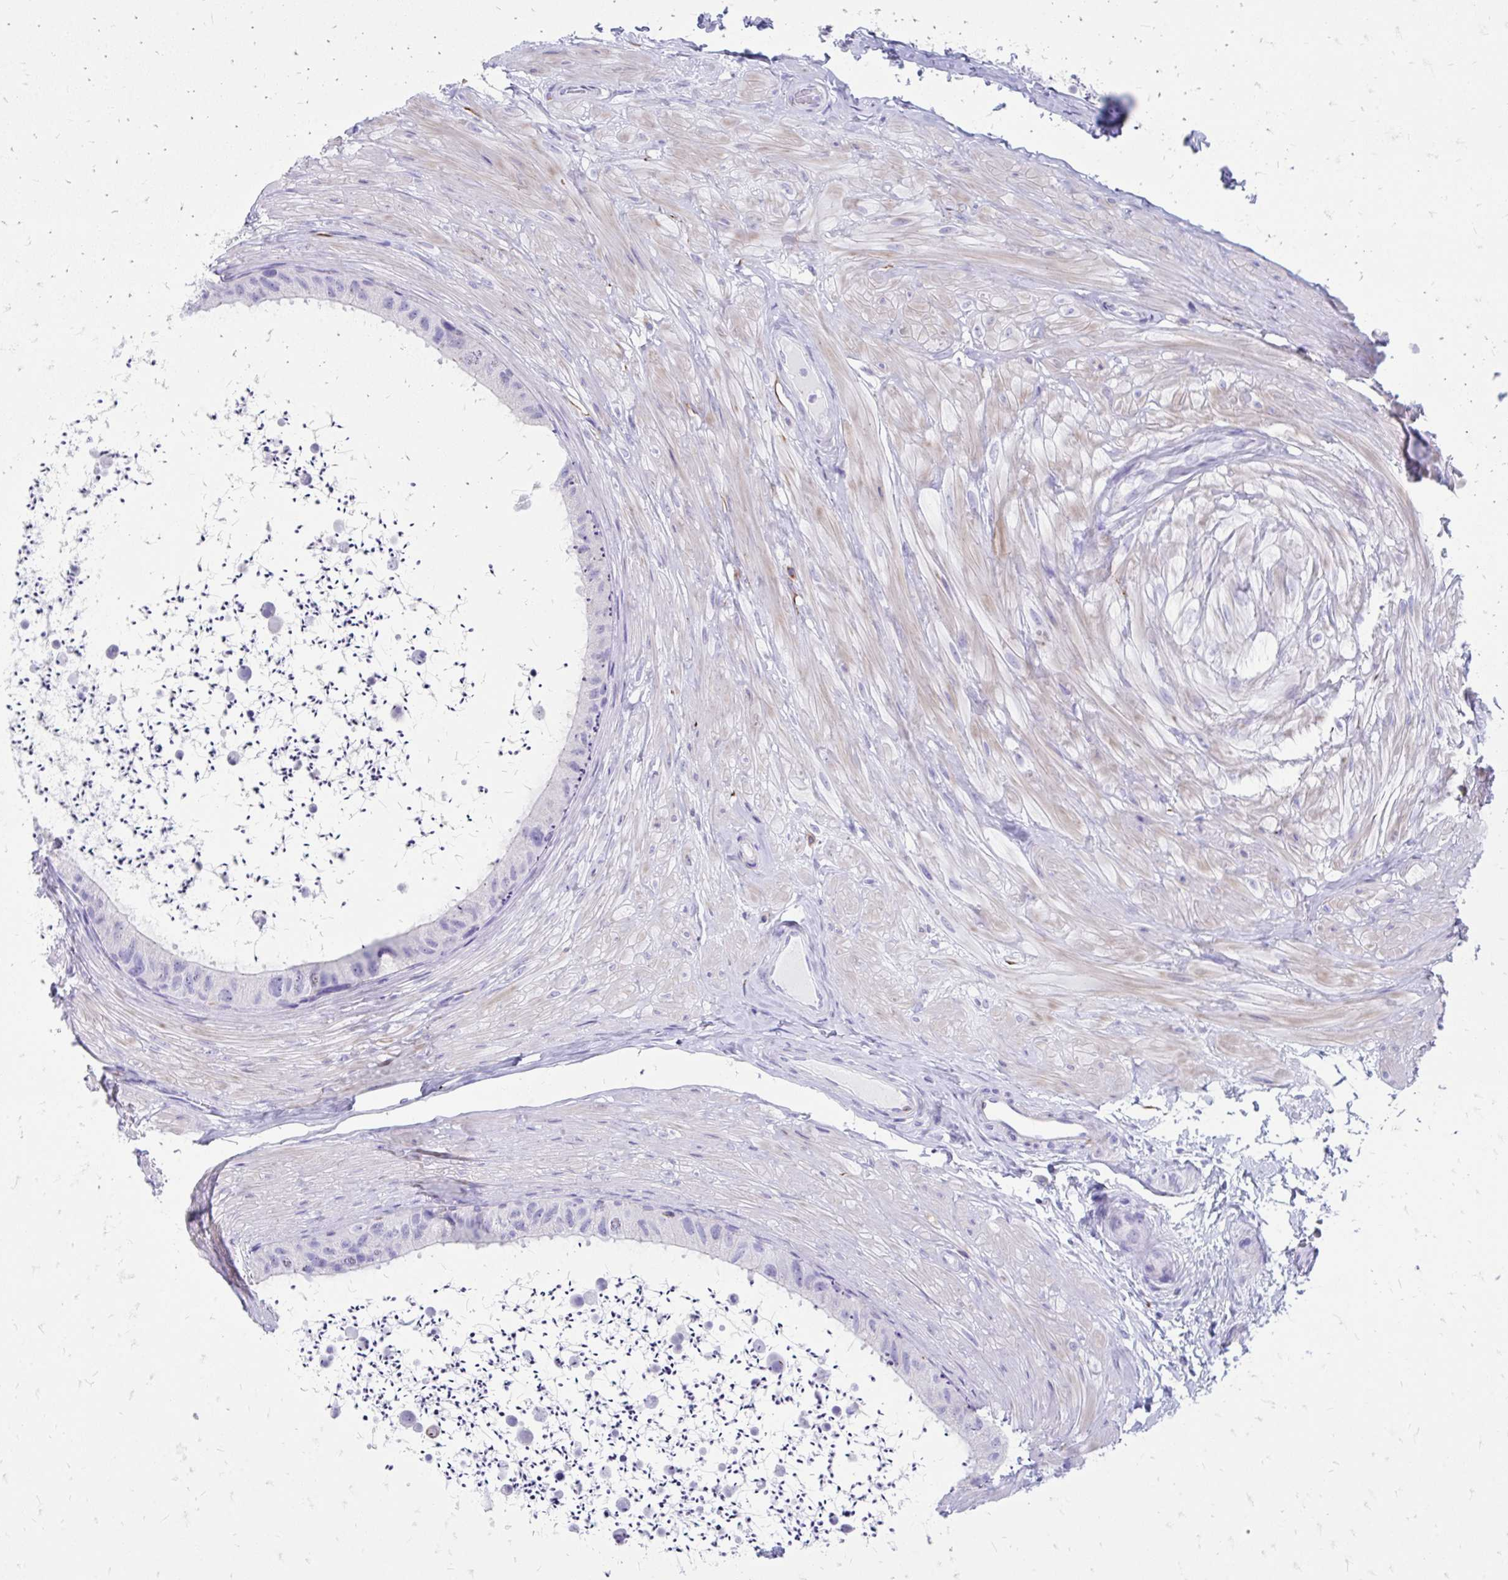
{"staining": {"intensity": "negative", "quantity": "none", "location": "none"}, "tissue": "epididymis", "cell_type": "Glandular cells", "image_type": "normal", "snomed": [{"axis": "morphology", "description": "Normal tissue, NOS"}, {"axis": "topography", "description": "Epididymis"}, {"axis": "topography", "description": "Peripheral nerve tissue"}], "caption": "A high-resolution histopathology image shows IHC staining of benign epididymis, which demonstrates no significant staining in glandular cells.", "gene": "ZNF699", "patient": {"sex": "male", "age": 32}}